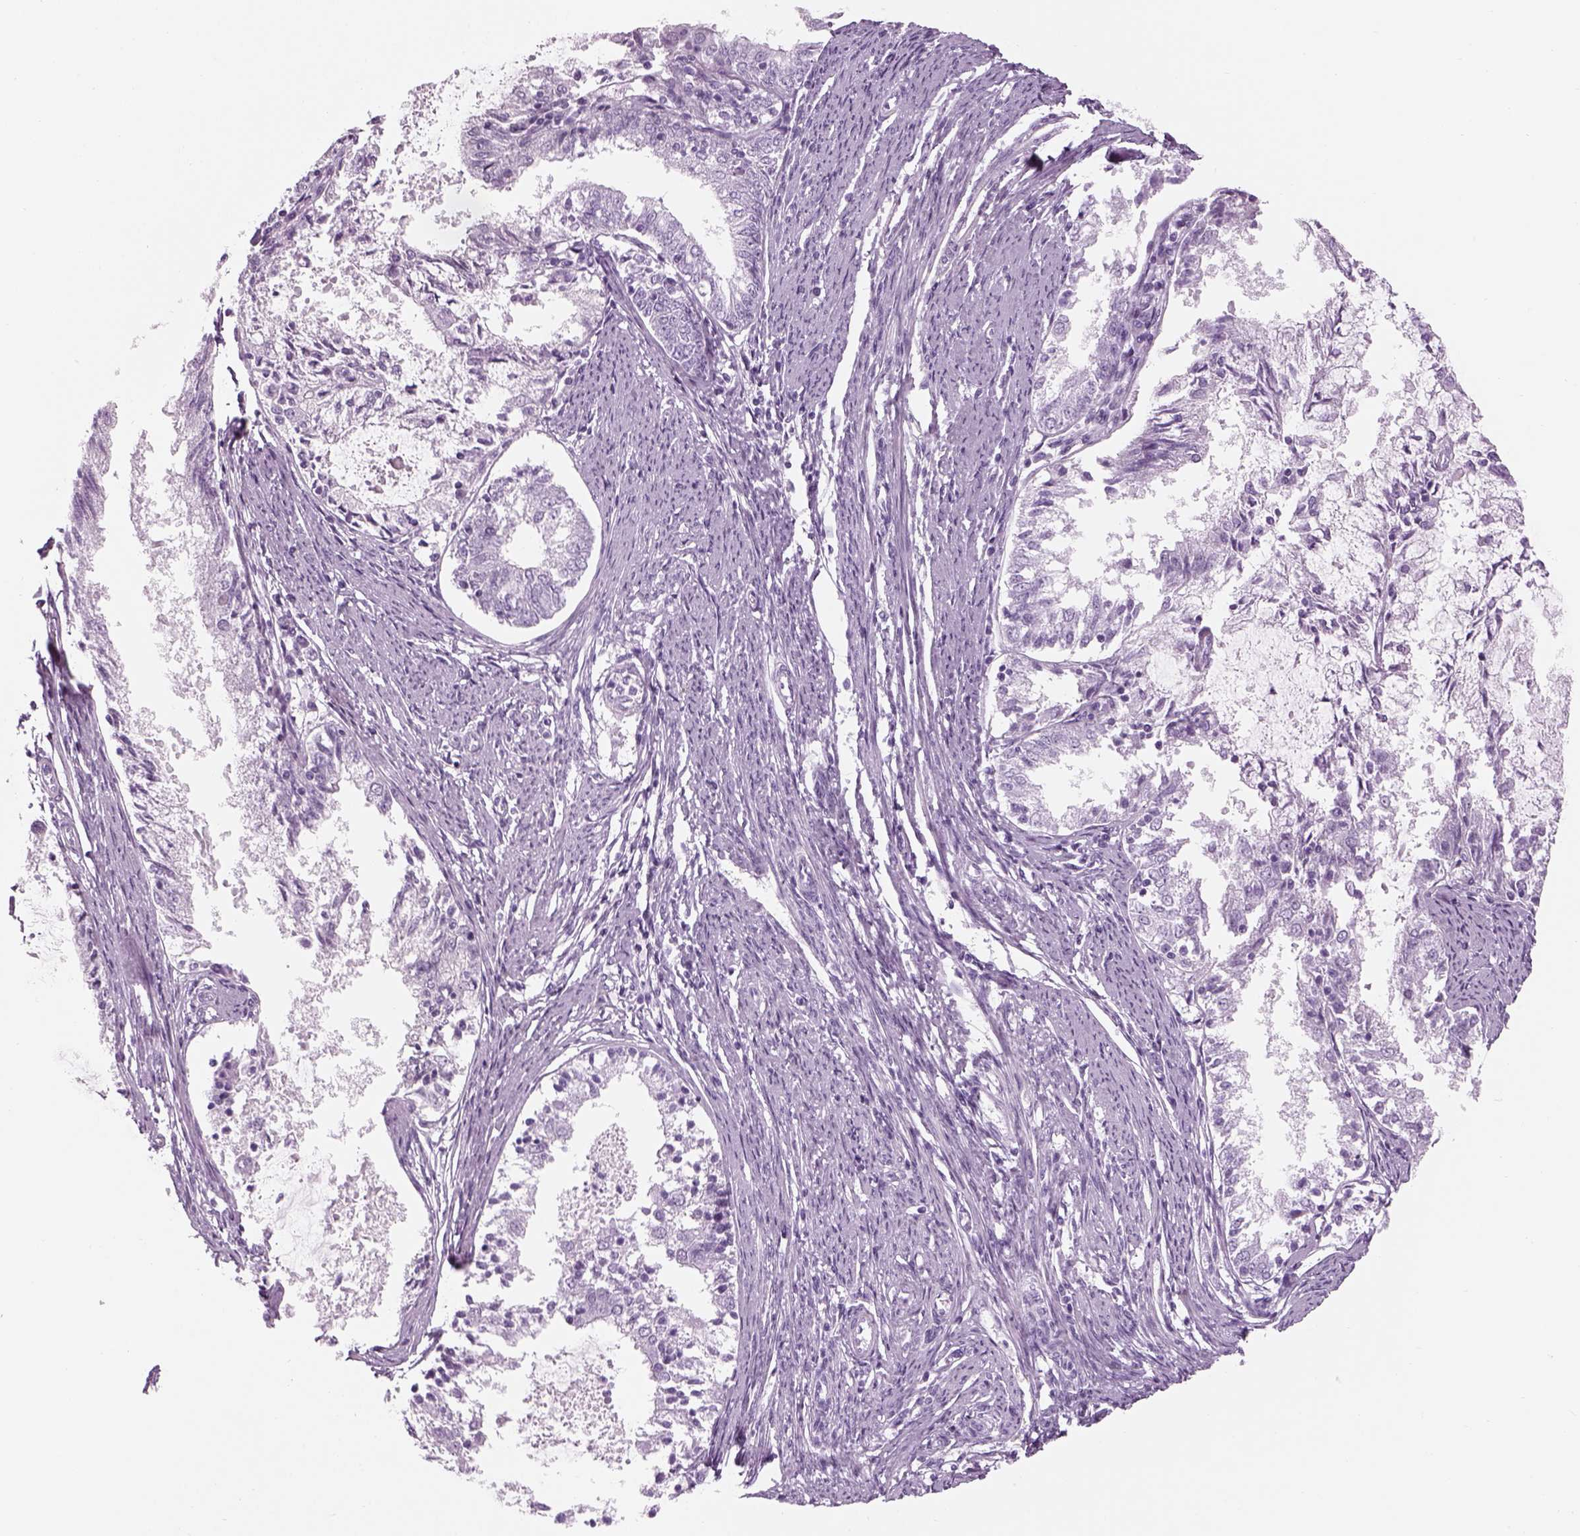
{"staining": {"intensity": "negative", "quantity": "none", "location": "none"}, "tissue": "endometrial cancer", "cell_type": "Tumor cells", "image_type": "cancer", "snomed": [{"axis": "morphology", "description": "Adenocarcinoma, NOS"}, {"axis": "topography", "description": "Endometrium"}], "caption": "Immunohistochemistry (IHC) of human endometrial cancer (adenocarcinoma) reveals no staining in tumor cells.", "gene": "PABPC1L2B", "patient": {"sex": "female", "age": 57}}